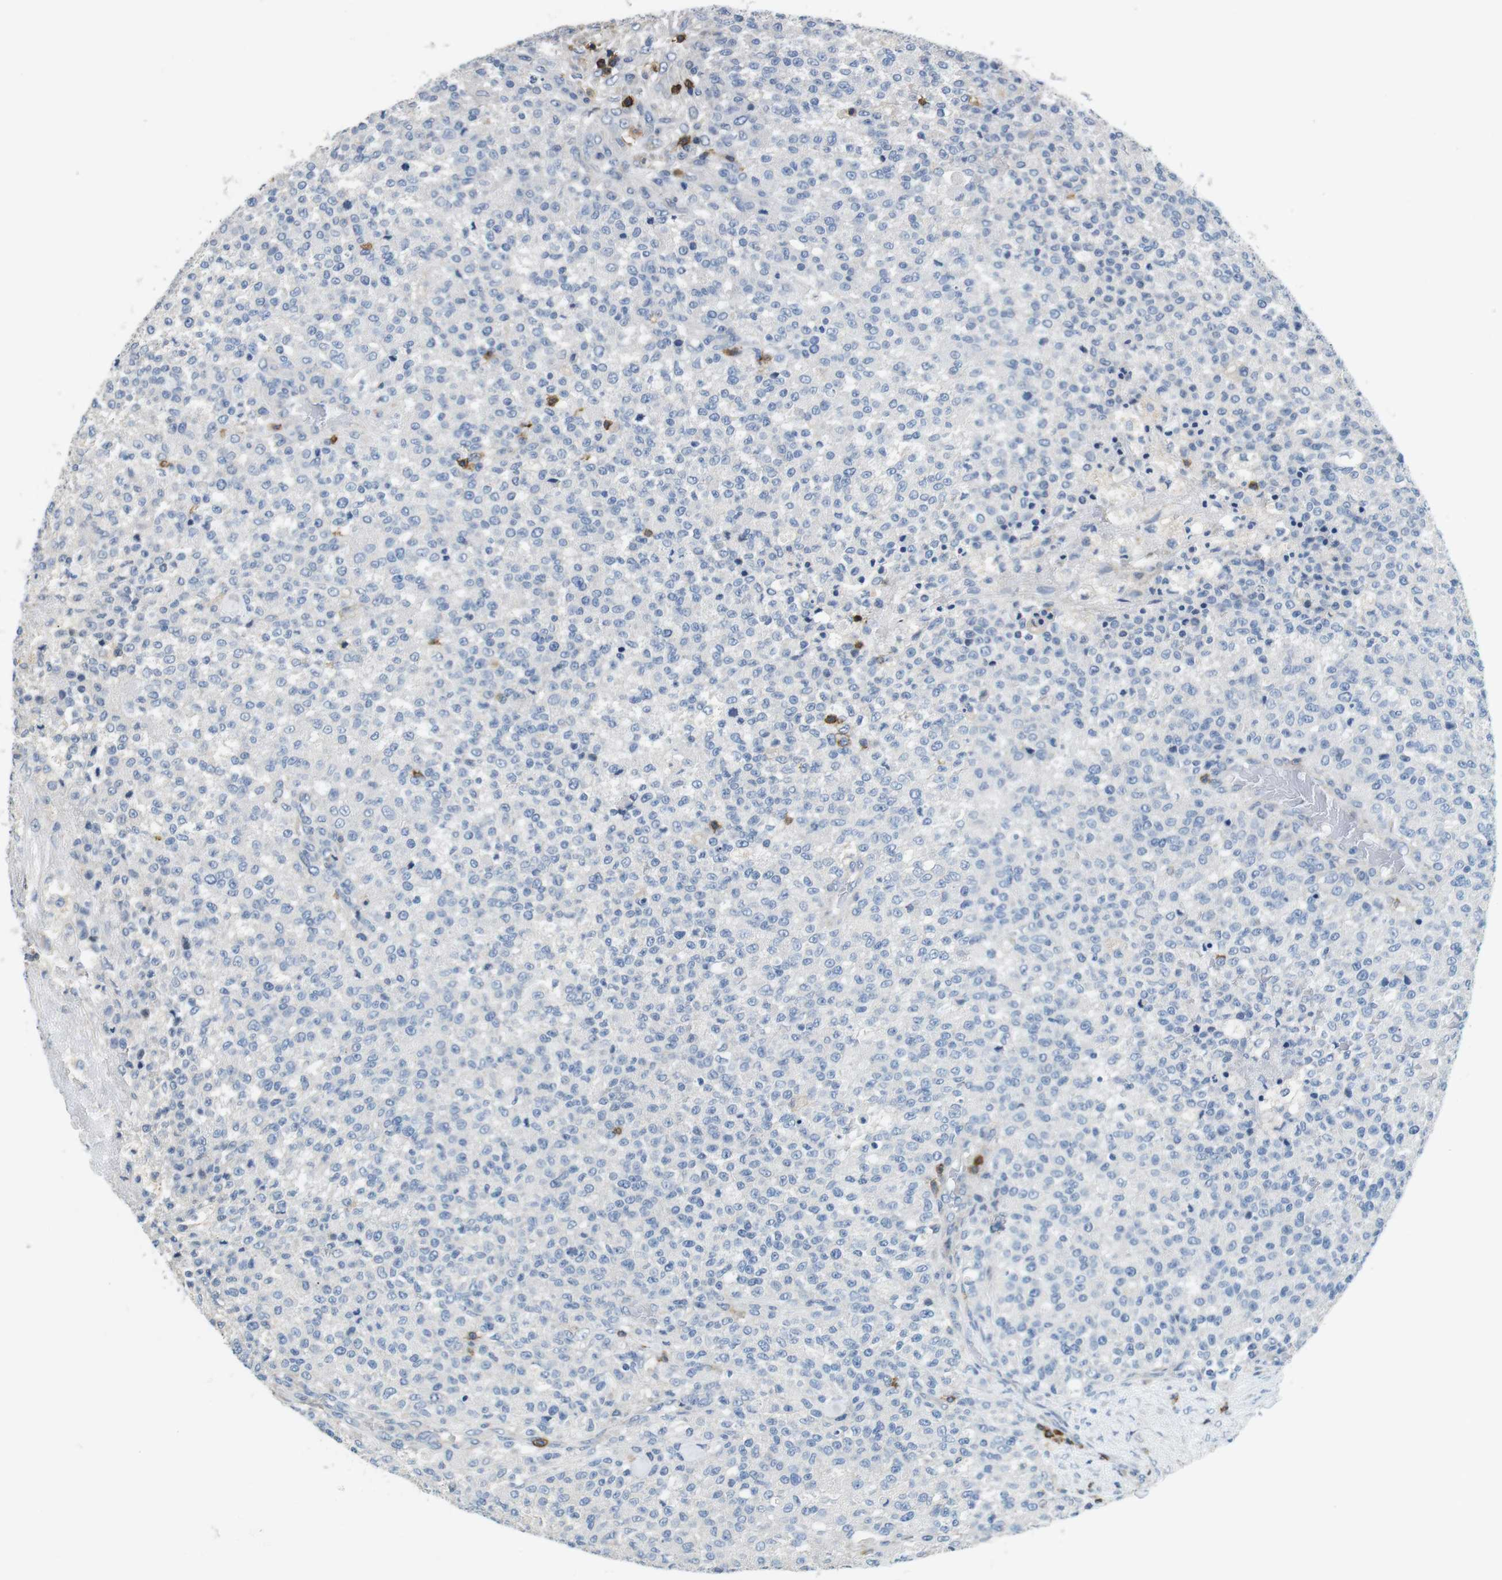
{"staining": {"intensity": "negative", "quantity": "none", "location": "none"}, "tissue": "testis cancer", "cell_type": "Tumor cells", "image_type": "cancer", "snomed": [{"axis": "morphology", "description": "Seminoma, NOS"}, {"axis": "topography", "description": "Testis"}], "caption": "Tumor cells are negative for brown protein staining in seminoma (testis).", "gene": "CD6", "patient": {"sex": "male", "age": 59}}